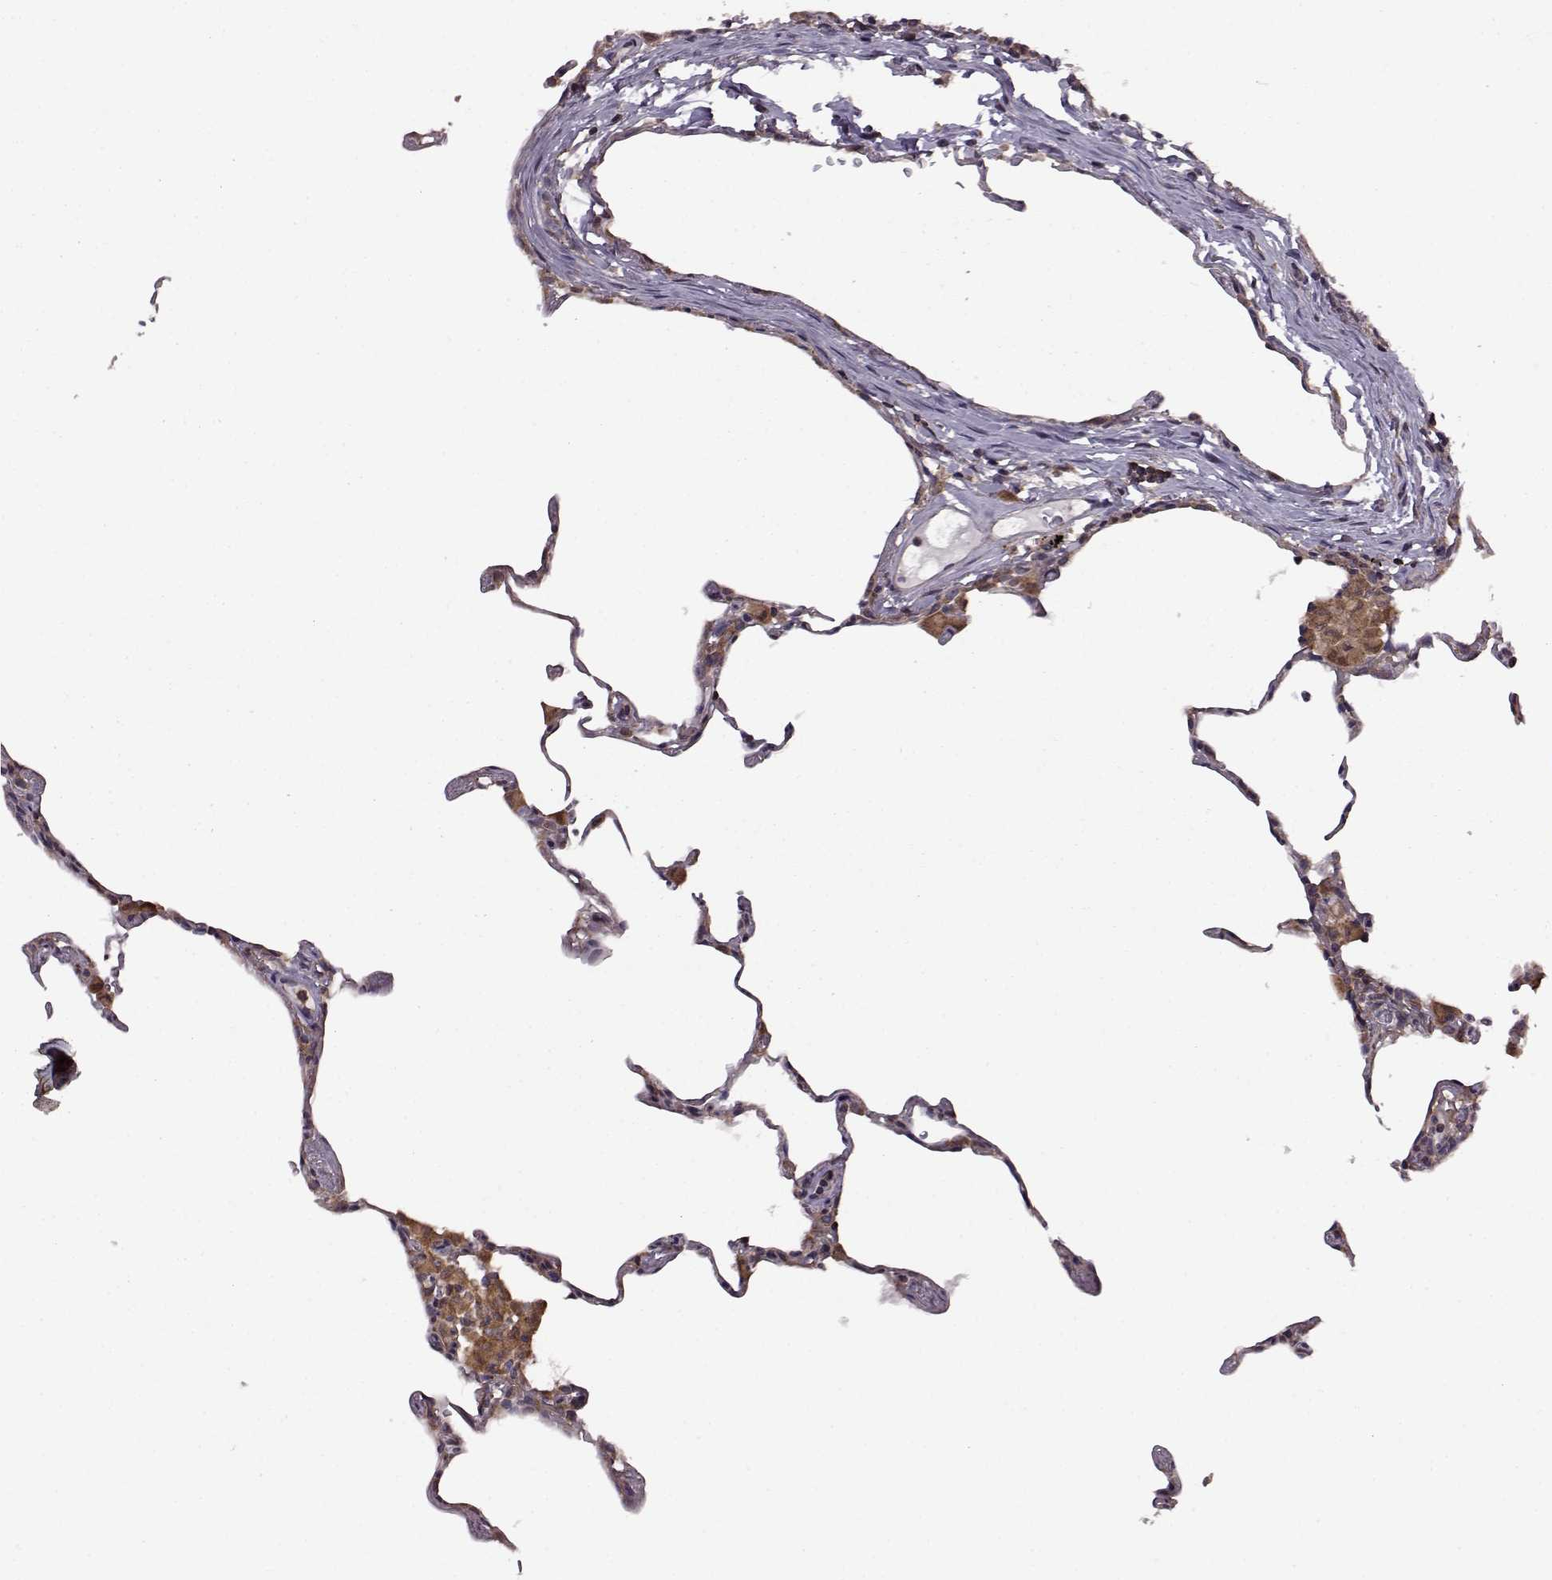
{"staining": {"intensity": "negative", "quantity": "none", "location": "none"}, "tissue": "lung", "cell_type": "Alveolar cells", "image_type": "normal", "snomed": [{"axis": "morphology", "description": "Normal tissue, NOS"}, {"axis": "topography", "description": "Lung"}], "caption": "The micrograph displays no significant expression in alveolar cells of lung.", "gene": "URI1", "patient": {"sex": "female", "age": 57}}